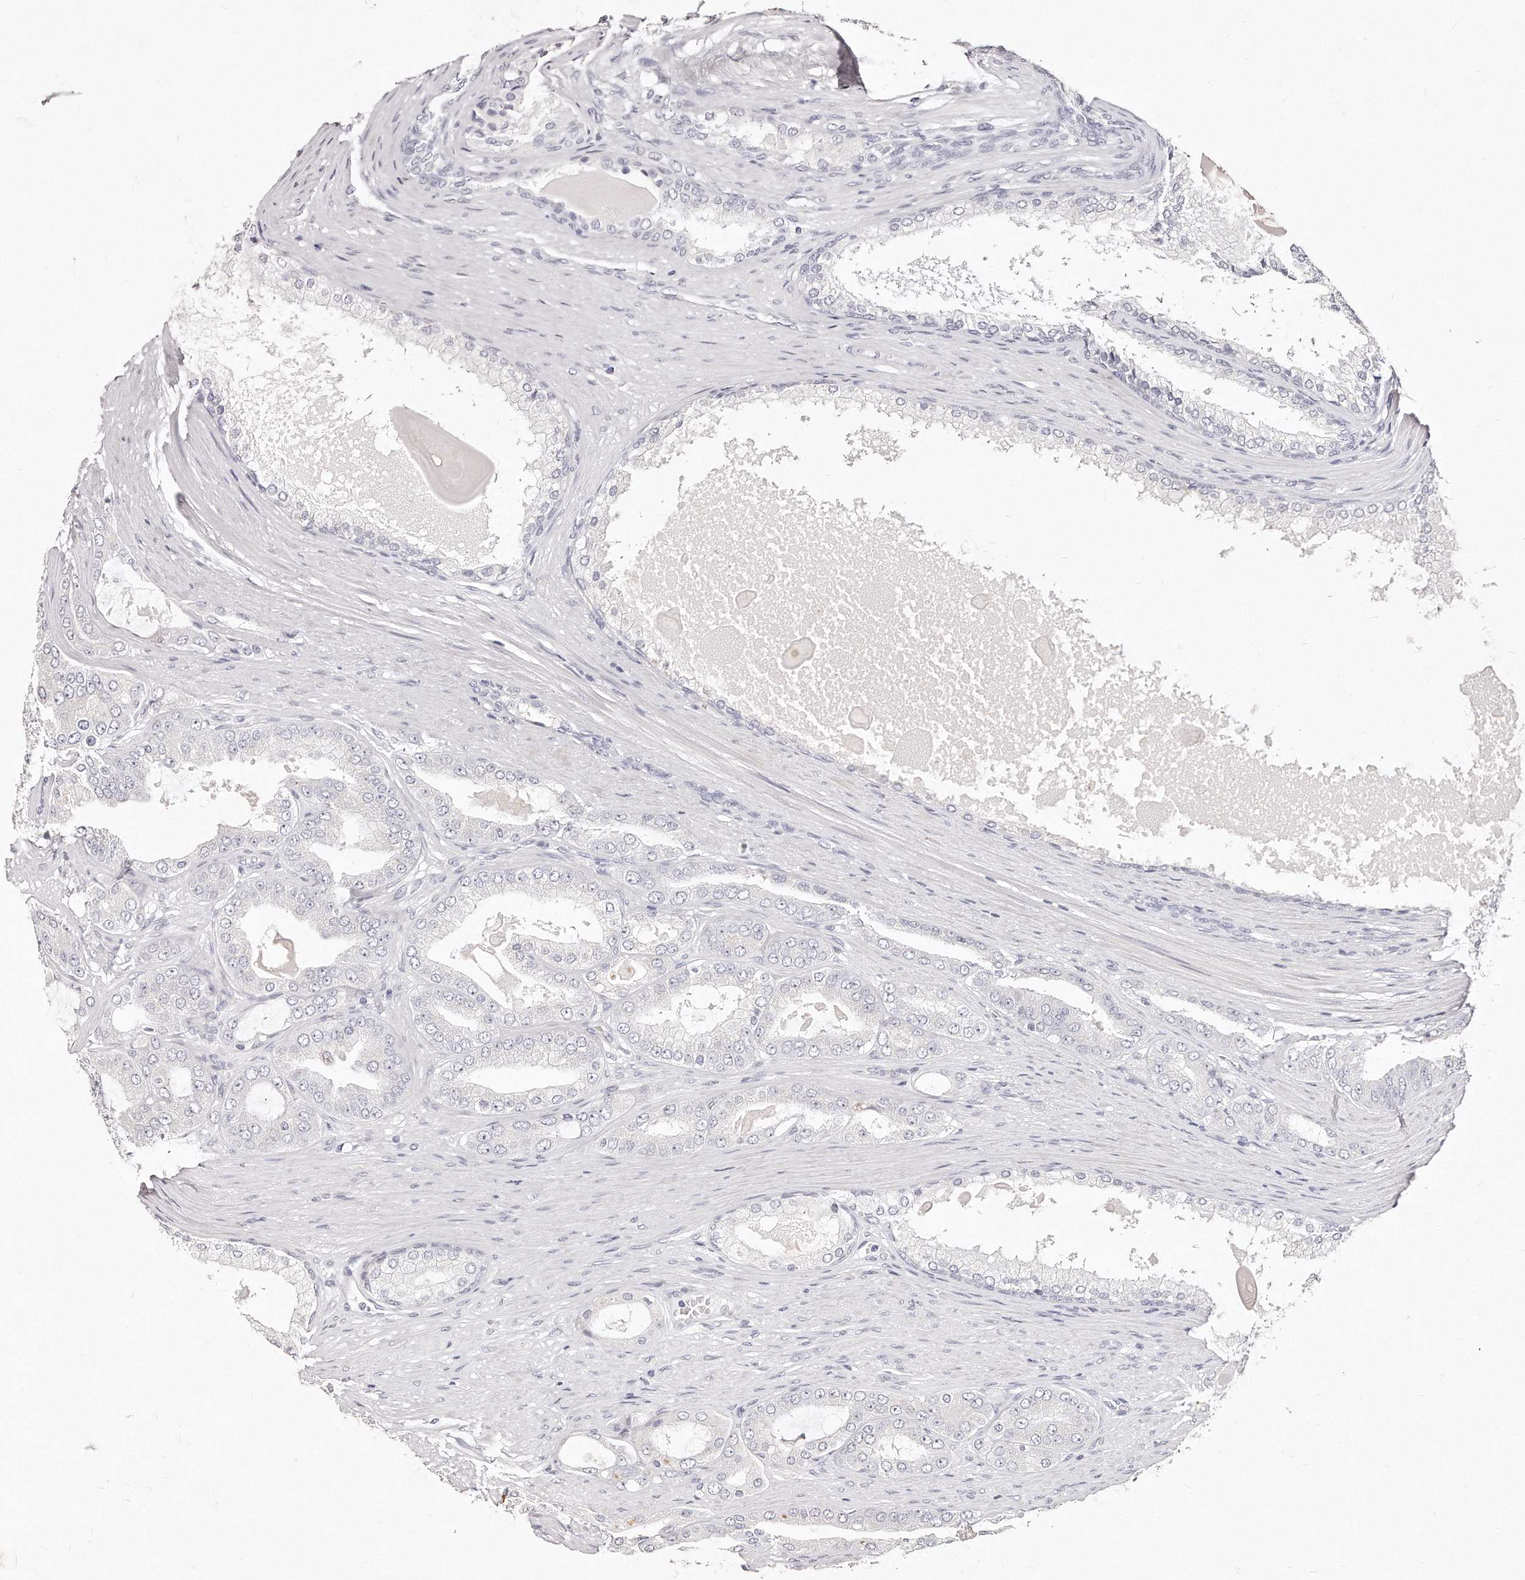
{"staining": {"intensity": "negative", "quantity": "none", "location": "none"}, "tissue": "prostate cancer", "cell_type": "Tumor cells", "image_type": "cancer", "snomed": [{"axis": "morphology", "description": "Adenocarcinoma, High grade"}, {"axis": "topography", "description": "Prostate"}], "caption": "Prostate cancer was stained to show a protein in brown. There is no significant positivity in tumor cells.", "gene": "GDA", "patient": {"sex": "male", "age": 60}}